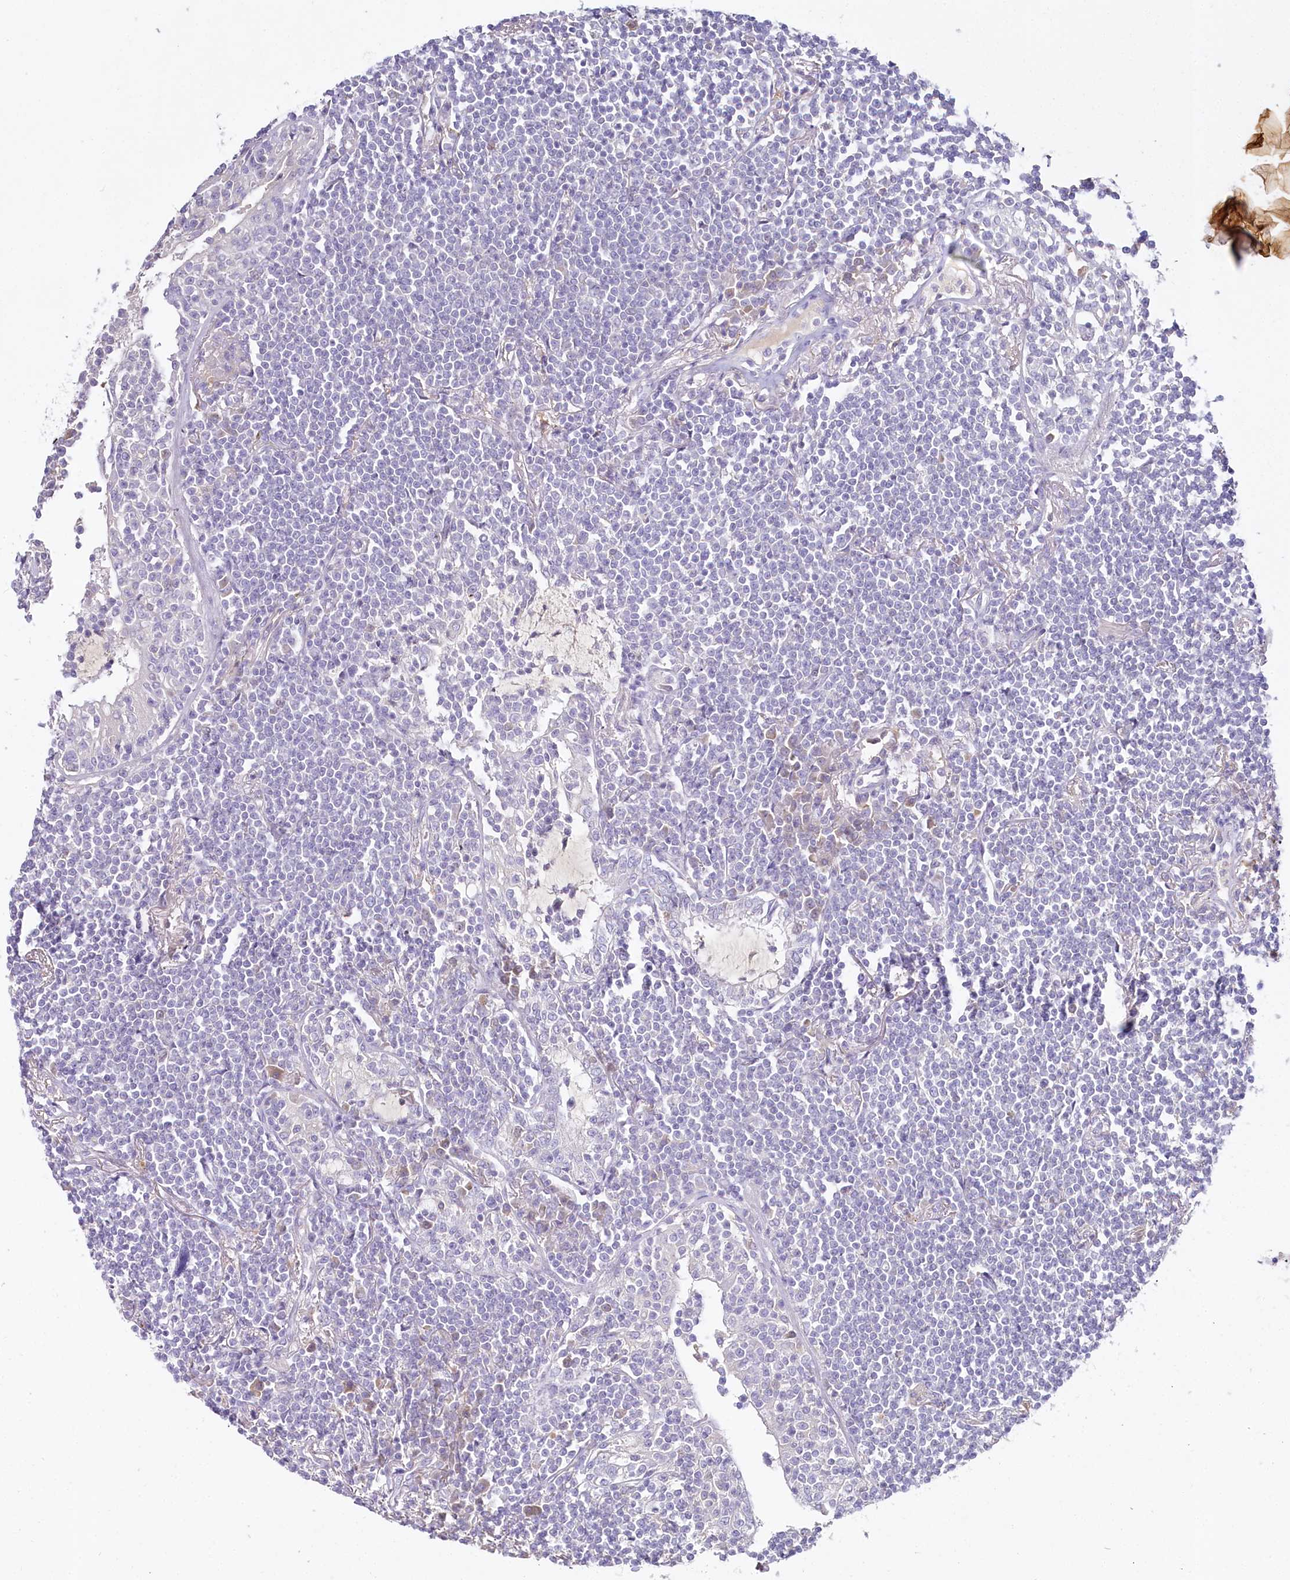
{"staining": {"intensity": "negative", "quantity": "none", "location": "none"}, "tissue": "lymphoma", "cell_type": "Tumor cells", "image_type": "cancer", "snomed": [{"axis": "morphology", "description": "Malignant lymphoma, non-Hodgkin's type, Low grade"}, {"axis": "topography", "description": "Lung"}], "caption": "A micrograph of human malignant lymphoma, non-Hodgkin's type (low-grade) is negative for staining in tumor cells.", "gene": "HPD", "patient": {"sex": "female", "age": 71}}